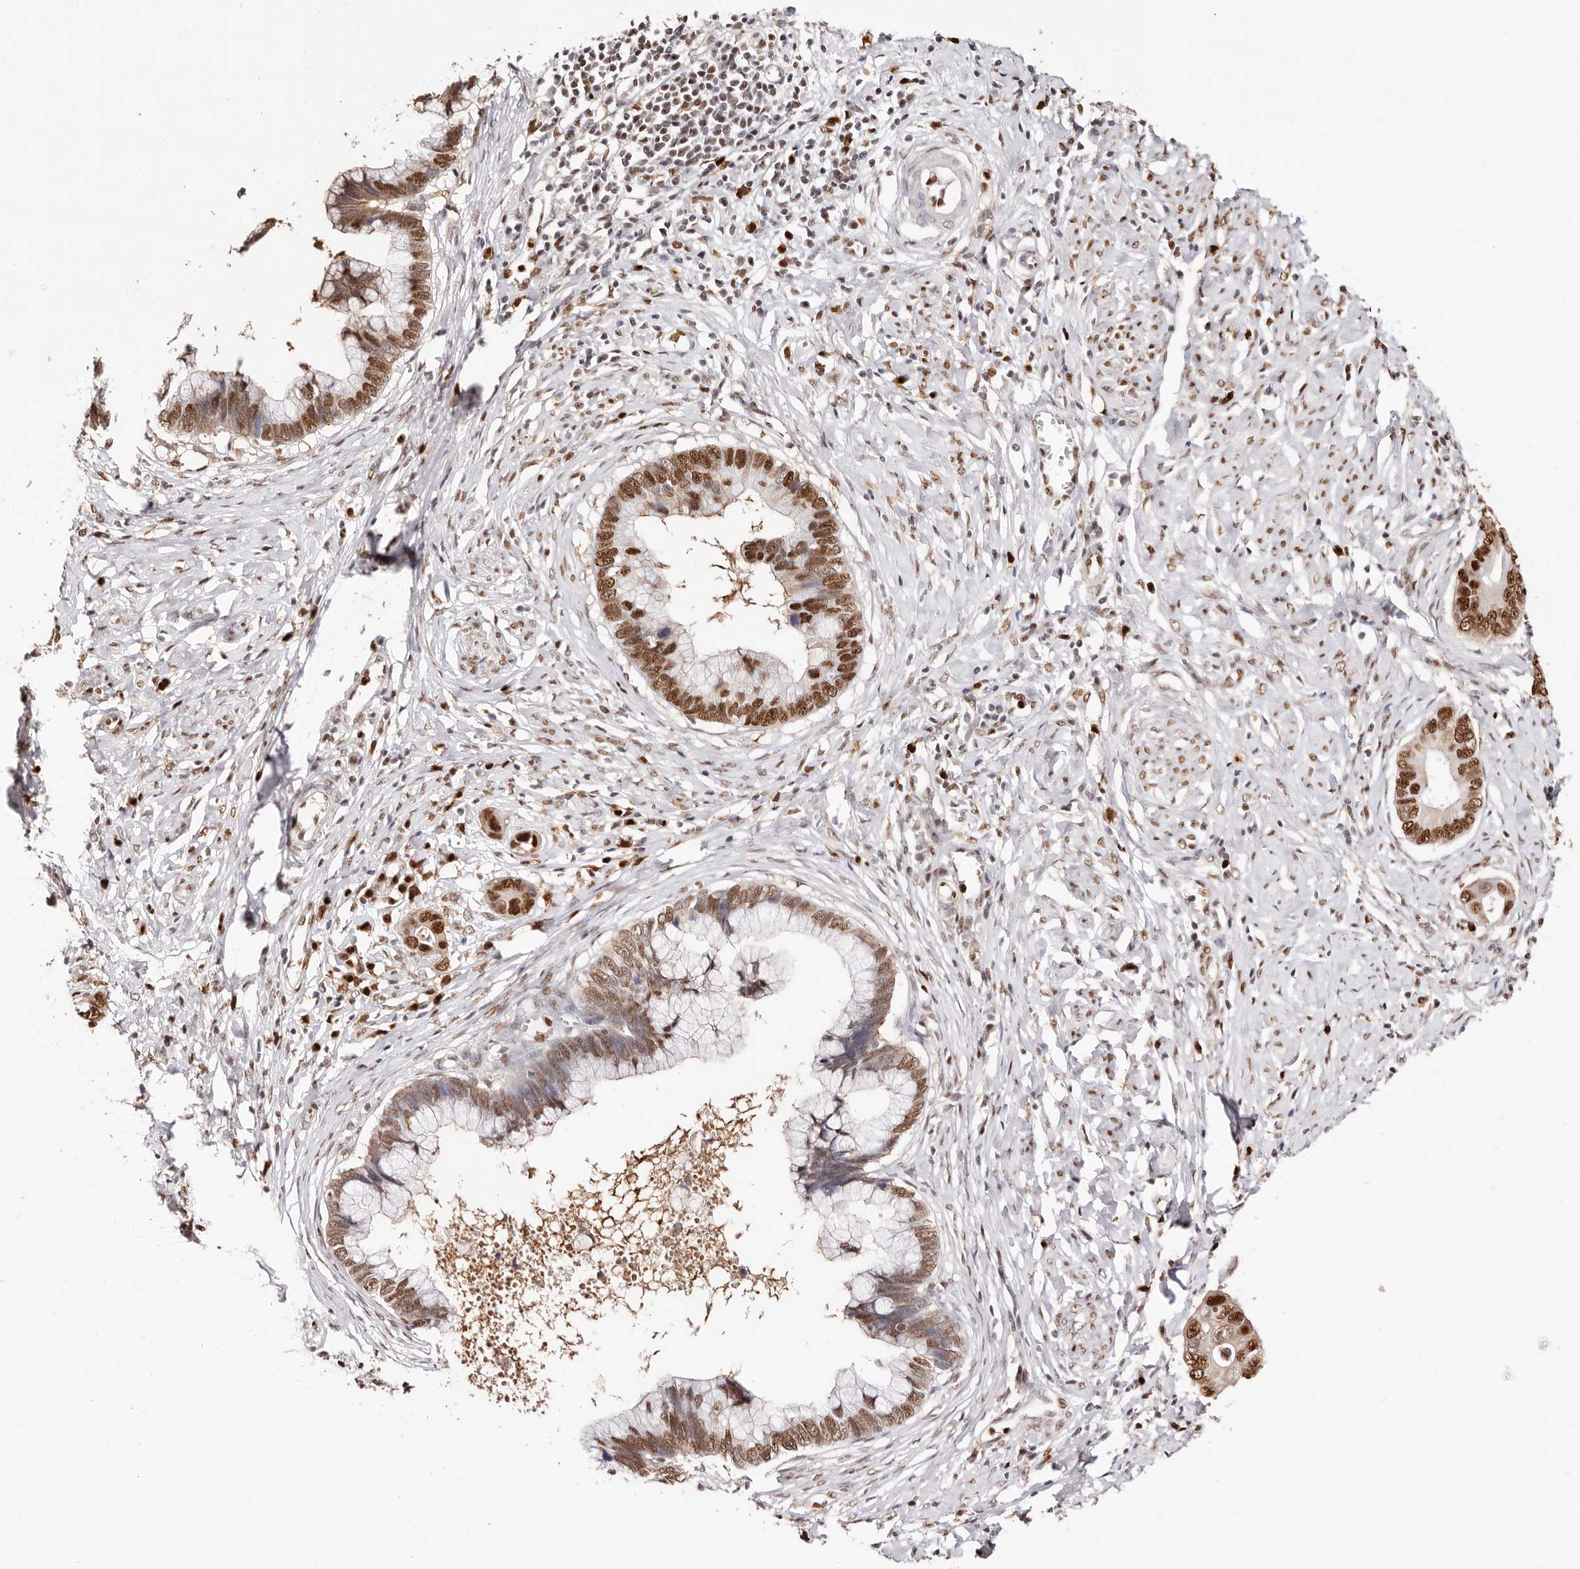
{"staining": {"intensity": "moderate", "quantity": ">75%", "location": "nuclear"}, "tissue": "cervical cancer", "cell_type": "Tumor cells", "image_type": "cancer", "snomed": [{"axis": "morphology", "description": "Adenocarcinoma, NOS"}, {"axis": "topography", "description": "Cervix"}], "caption": "Cervical adenocarcinoma stained with DAB immunohistochemistry exhibits medium levels of moderate nuclear staining in about >75% of tumor cells.", "gene": "TKT", "patient": {"sex": "female", "age": 44}}